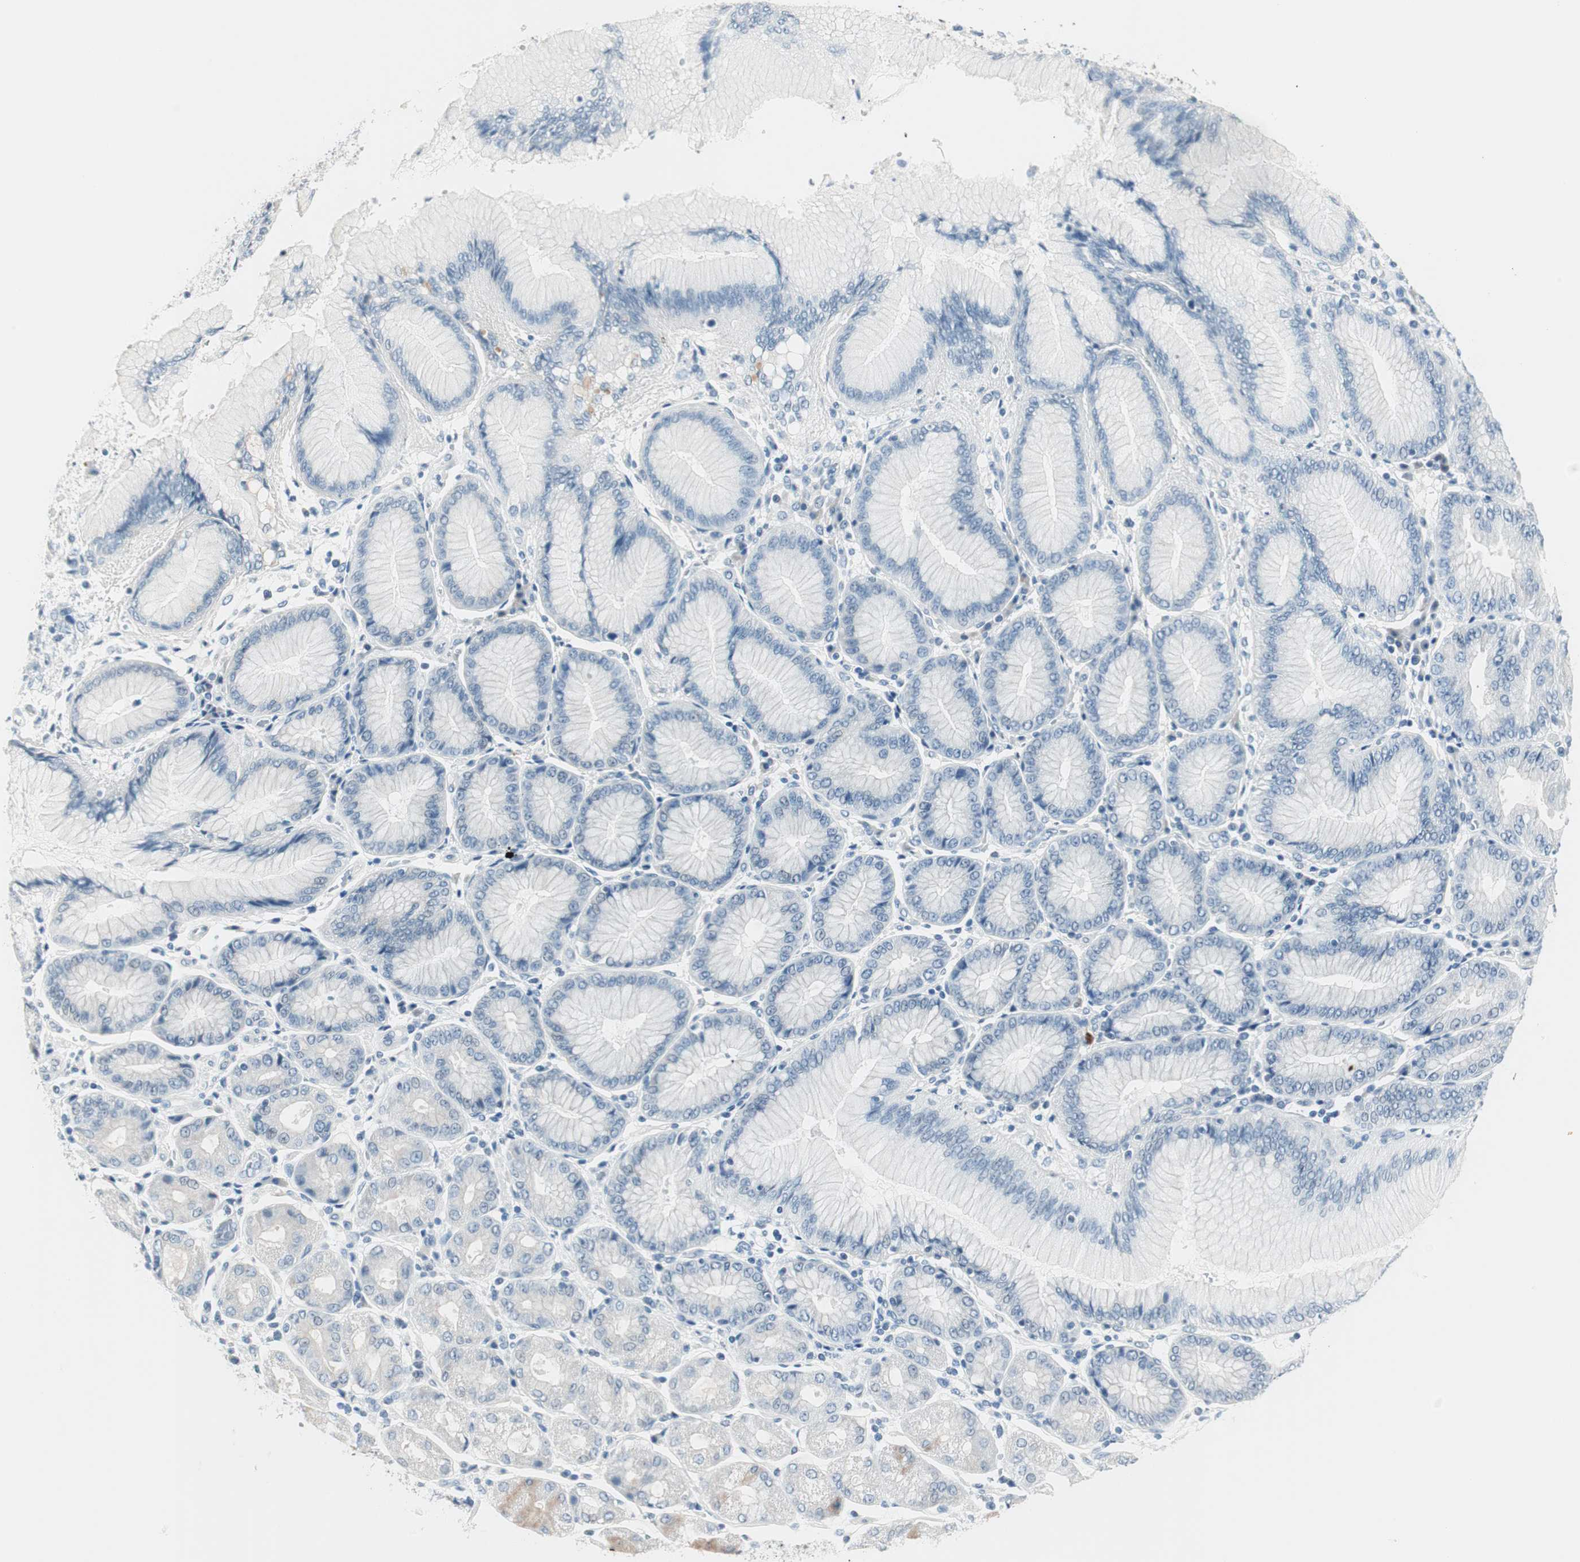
{"staining": {"intensity": "negative", "quantity": "none", "location": "none"}, "tissue": "stomach cancer", "cell_type": "Tumor cells", "image_type": "cancer", "snomed": [{"axis": "morphology", "description": "Normal tissue, NOS"}, {"axis": "morphology", "description": "Adenocarcinoma, NOS"}, {"axis": "topography", "description": "Stomach, upper"}, {"axis": "topography", "description": "Stomach"}], "caption": "Tumor cells show no significant protein expression in stomach cancer (adenocarcinoma).", "gene": "HOXB13", "patient": {"sex": "male", "age": 59}}